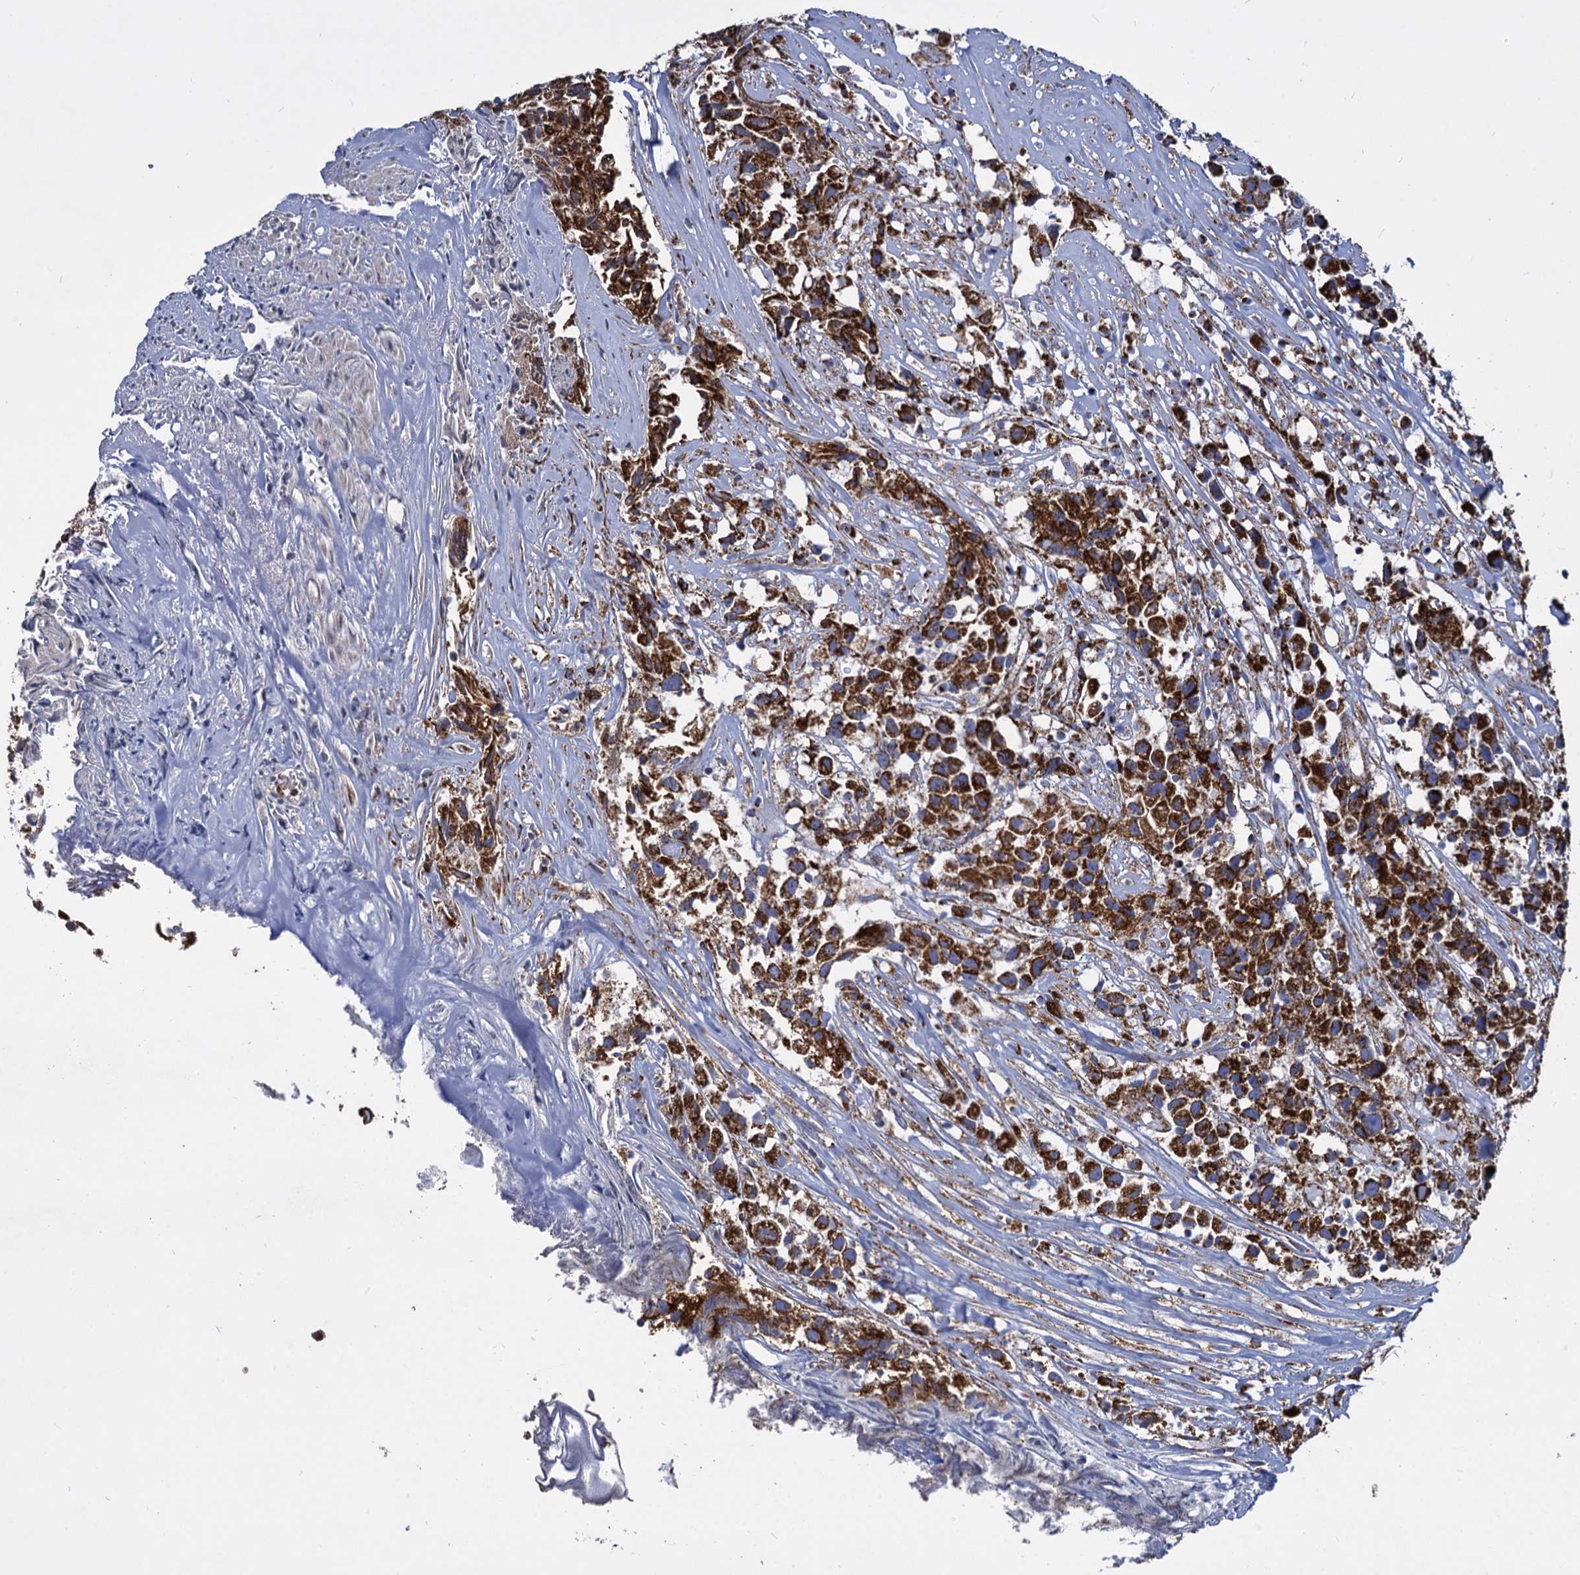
{"staining": {"intensity": "strong", "quantity": ">75%", "location": "cytoplasmic/membranous"}, "tissue": "urothelial cancer", "cell_type": "Tumor cells", "image_type": "cancer", "snomed": [{"axis": "morphology", "description": "Urothelial carcinoma, High grade"}, {"axis": "topography", "description": "Urinary bladder"}], "caption": "Tumor cells demonstrate high levels of strong cytoplasmic/membranous staining in about >75% of cells in urothelial carcinoma (high-grade).", "gene": "TIMM10", "patient": {"sex": "female", "age": 75}}